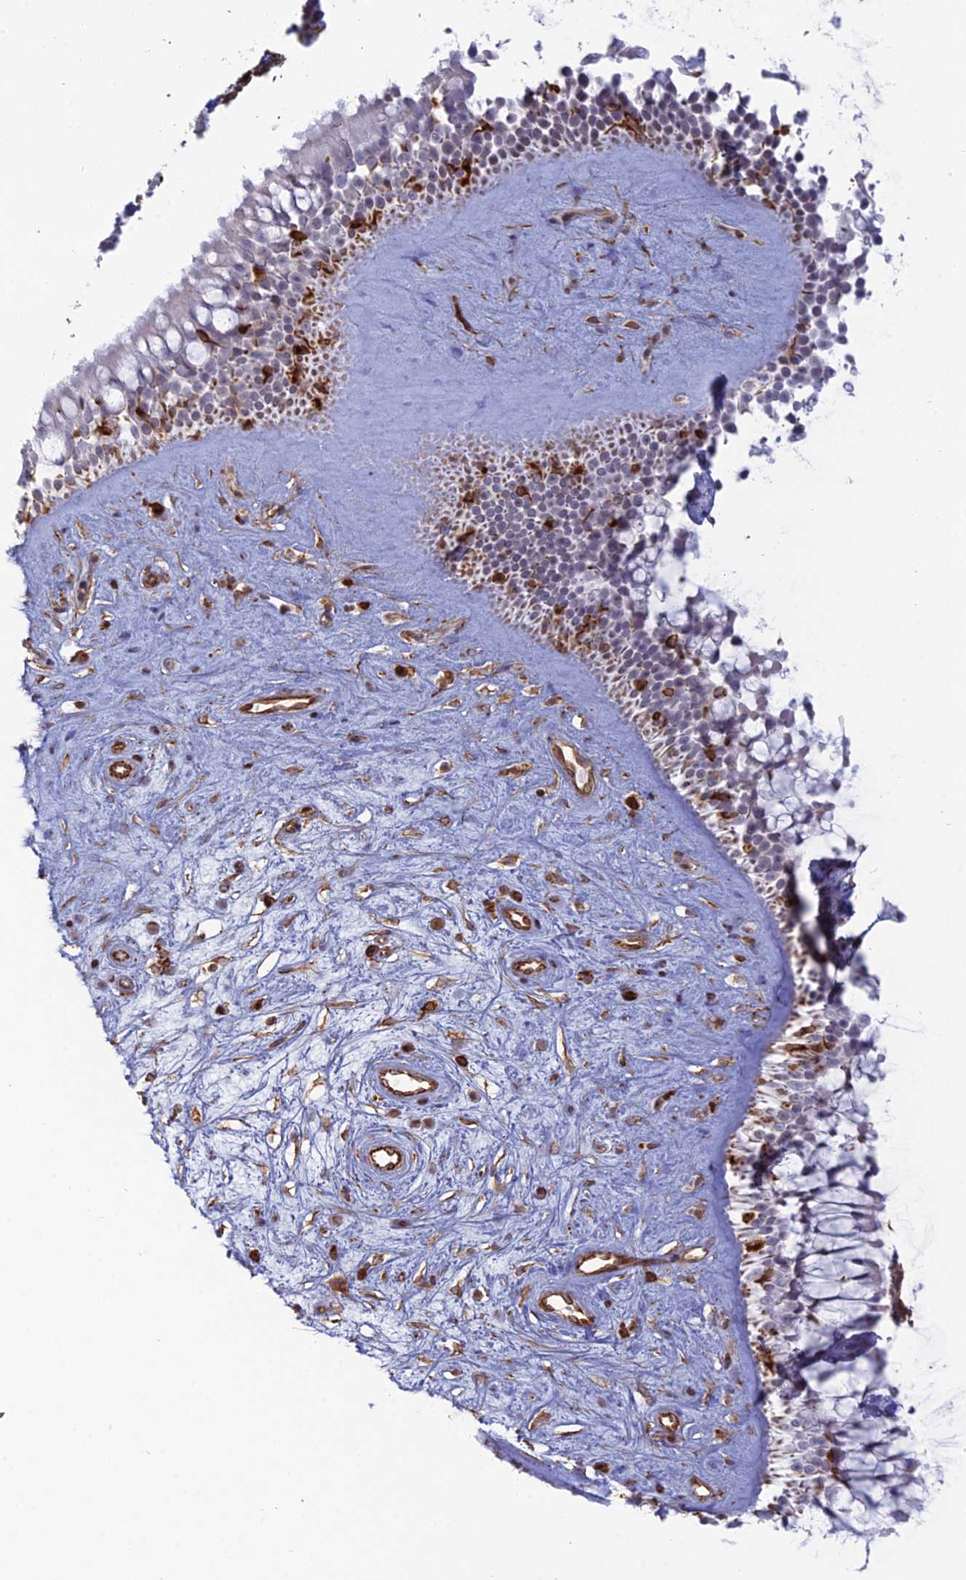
{"staining": {"intensity": "negative", "quantity": "none", "location": "none"}, "tissue": "nasopharynx", "cell_type": "Respiratory epithelial cells", "image_type": "normal", "snomed": [{"axis": "morphology", "description": "Normal tissue, NOS"}, {"axis": "topography", "description": "Nasopharynx"}], "caption": "Protein analysis of benign nasopharynx displays no significant positivity in respiratory epithelial cells. (Brightfield microscopy of DAB (3,3'-diaminobenzidine) immunohistochemistry at high magnification).", "gene": "APOBR", "patient": {"sex": "male", "age": 32}}